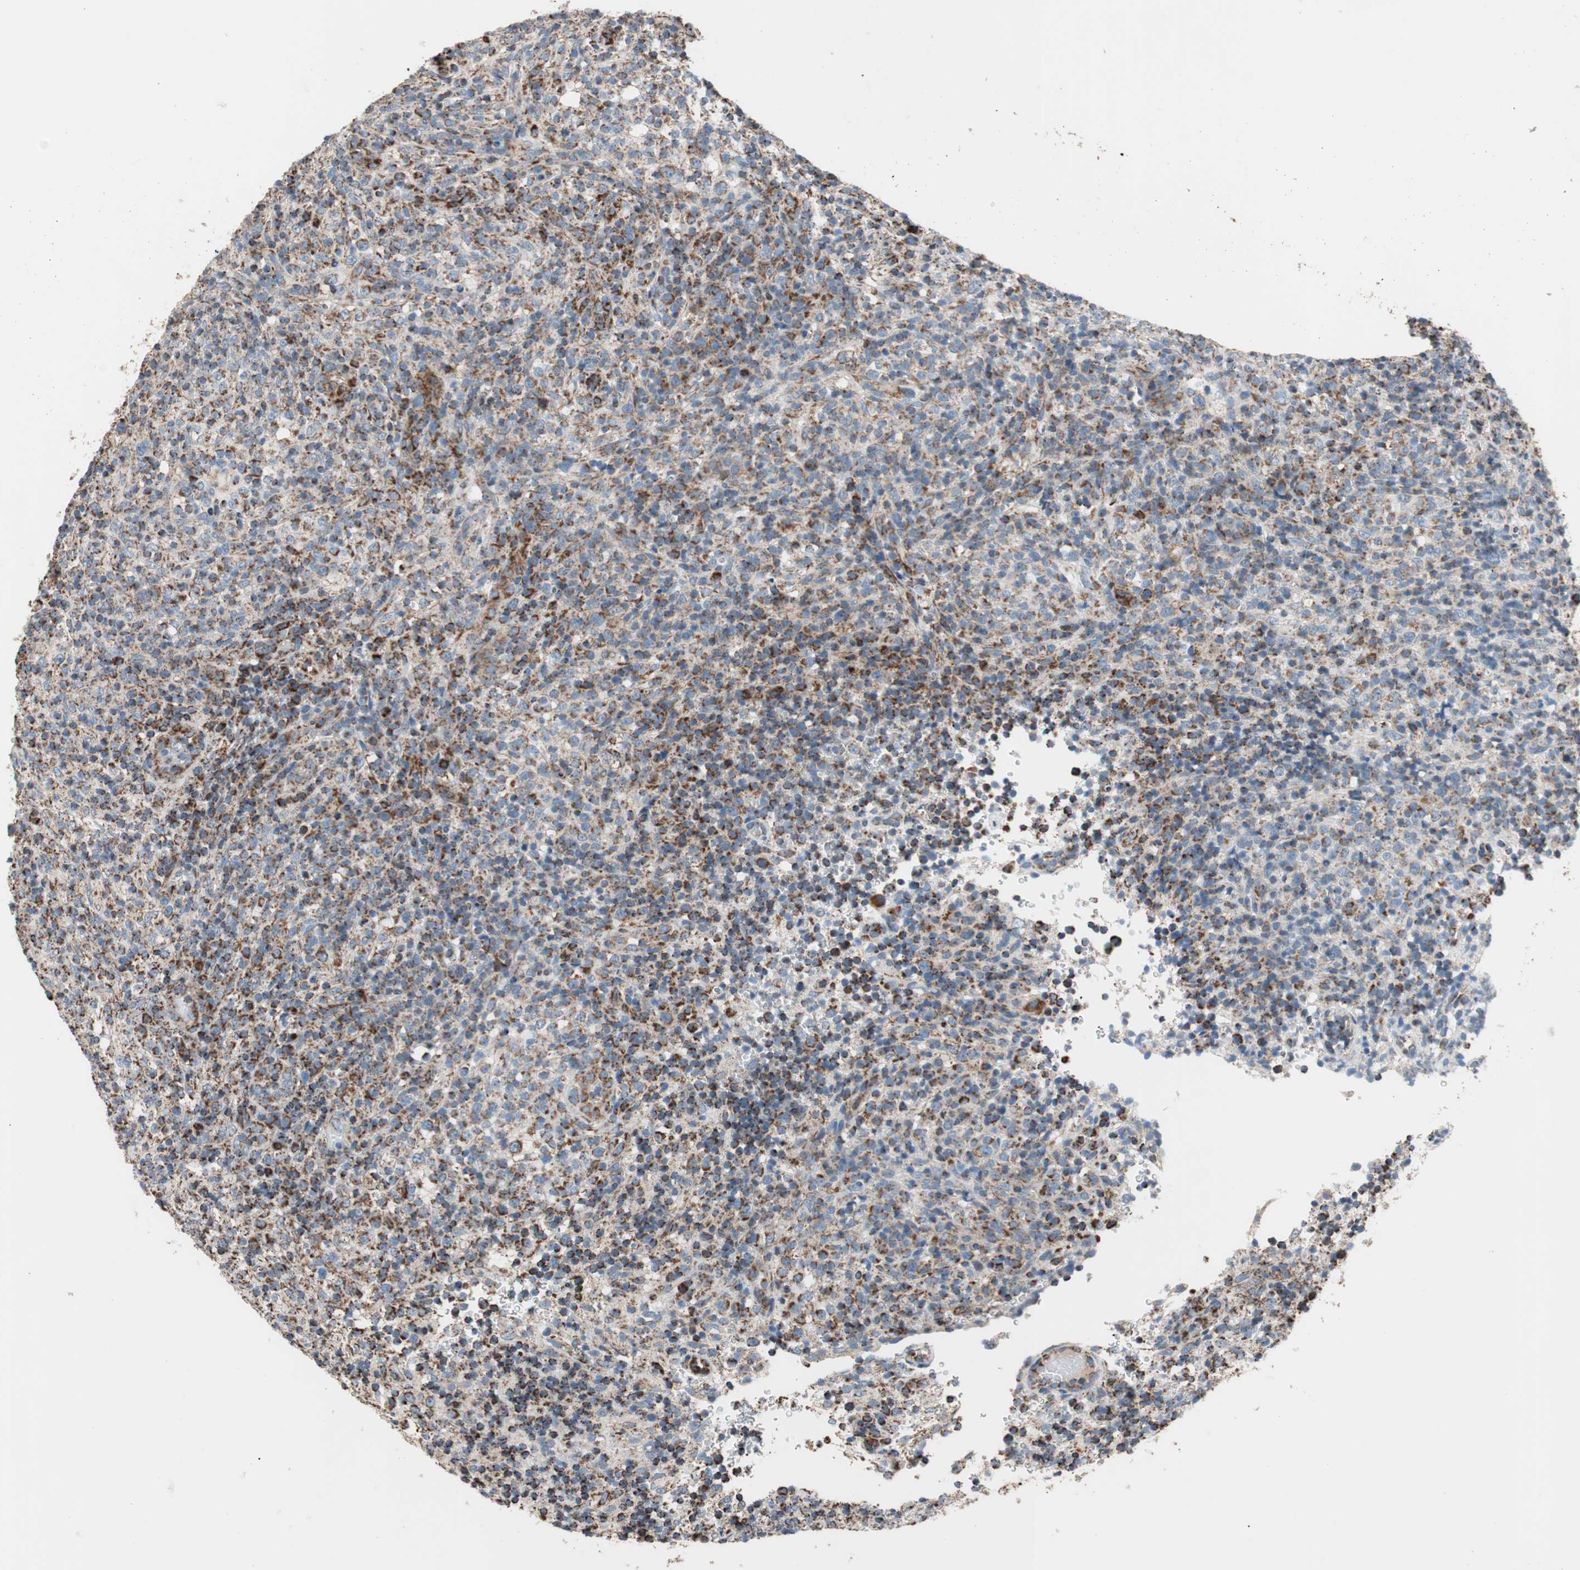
{"staining": {"intensity": "moderate", "quantity": ">75%", "location": "cytoplasmic/membranous"}, "tissue": "lymphoma", "cell_type": "Tumor cells", "image_type": "cancer", "snomed": [{"axis": "morphology", "description": "Malignant lymphoma, non-Hodgkin's type, High grade"}, {"axis": "topography", "description": "Lymph node"}], "caption": "Immunohistochemistry (IHC) micrograph of neoplastic tissue: human malignant lymphoma, non-Hodgkin's type (high-grade) stained using immunohistochemistry (IHC) shows medium levels of moderate protein expression localized specifically in the cytoplasmic/membranous of tumor cells, appearing as a cytoplasmic/membranous brown color.", "gene": "PCSK4", "patient": {"sex": "female", "age": 76}}